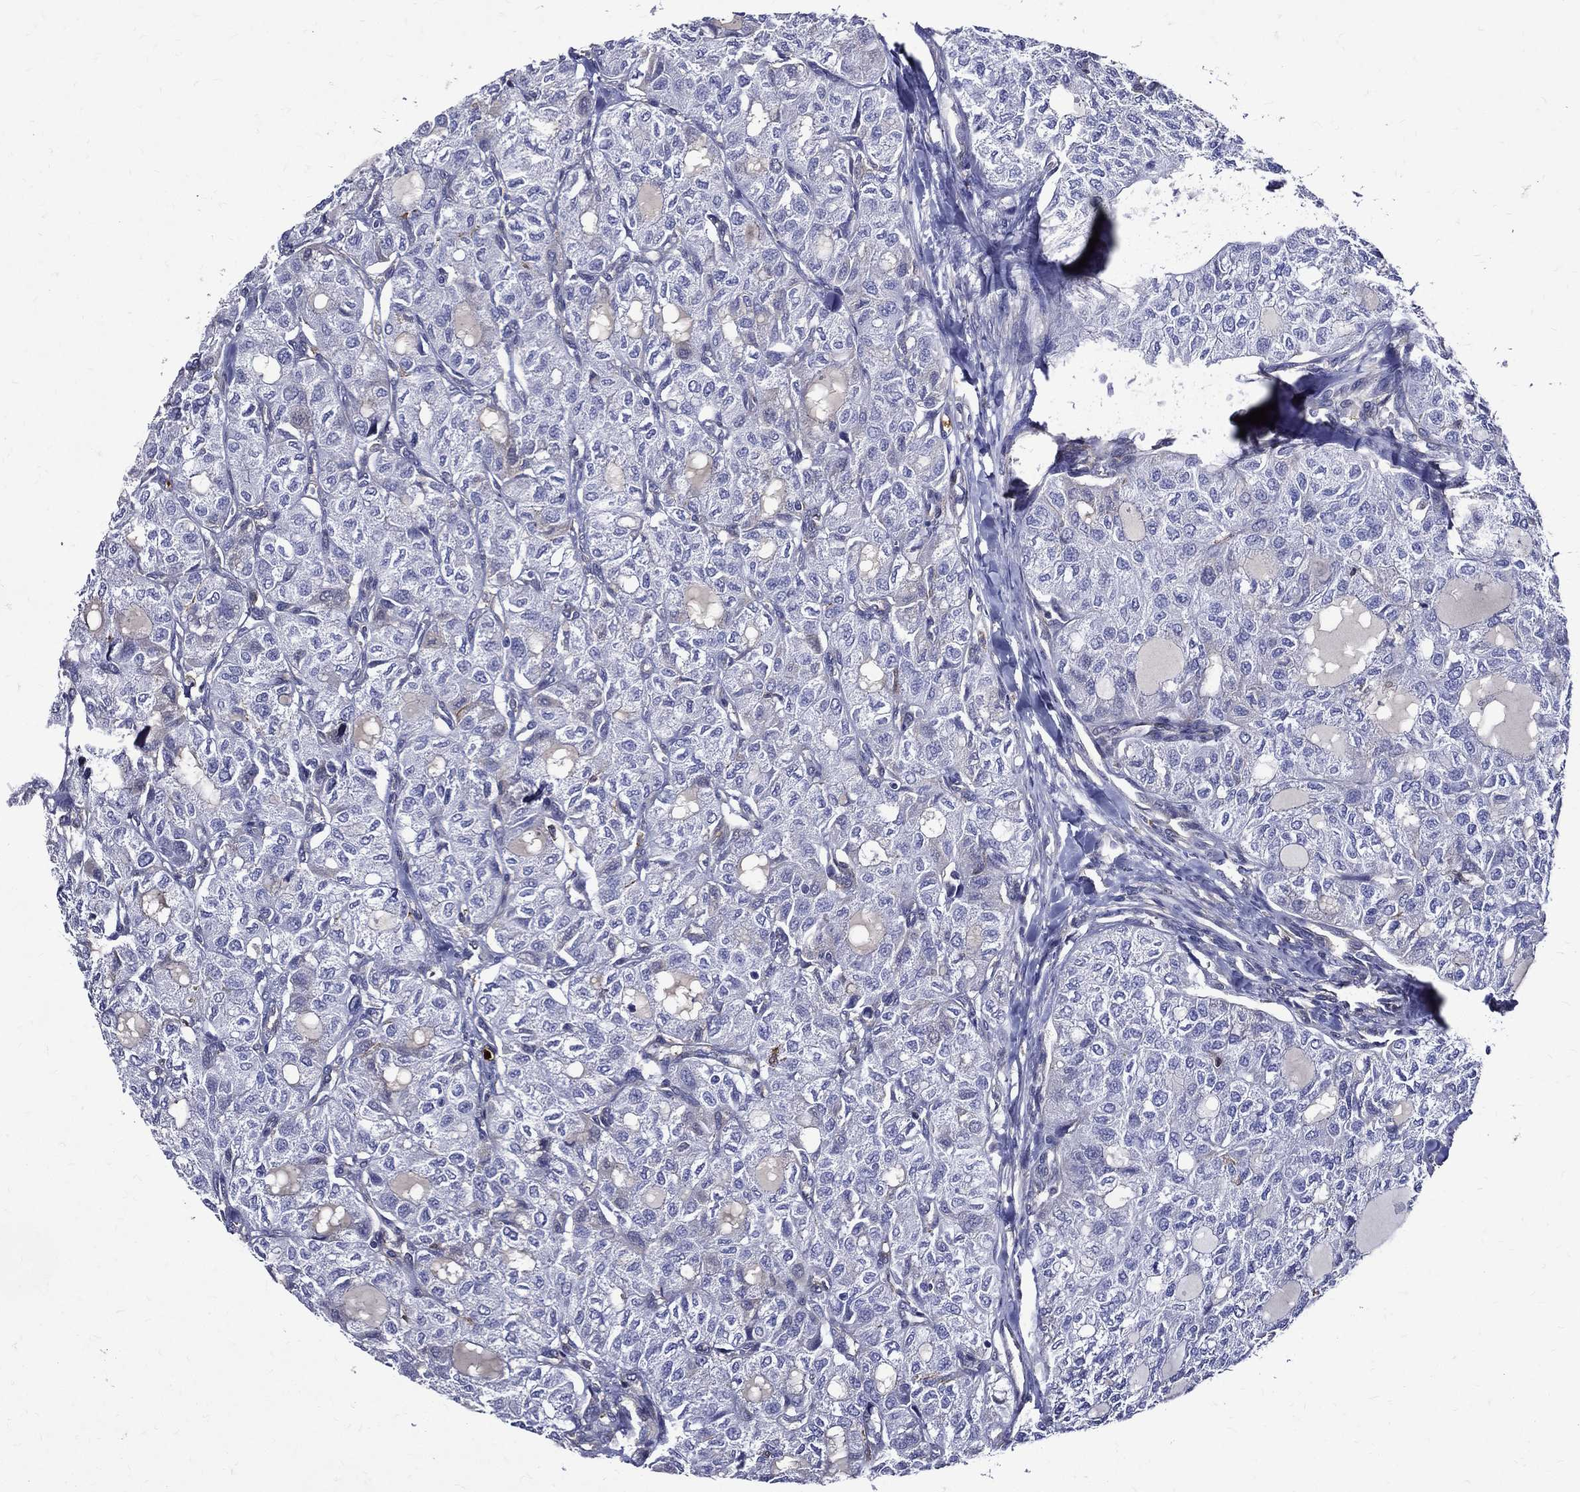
{"staining": {"intensity": "negative", "quantity": "none", "location": "none"}, "tissue": "thyroid cancer", "cell_type": "Tumor cells", "image_type": "cancer", "snomed": [{"axis": "morphology", "description": "Follicular adenoma carcinoma, NOS"}, {"axis": "topography", "description": "Thyroid gland"}], "caption": "High power microscopy image of an immunohistochemistry image of follicular adenoma carcinoma (thyroid), revealing no significant staining in tumor cells. (Brightfield microscopy of DAB (3,3'-diaminobenzidine) immunohistochemistry at high magnification).", "gene": "GPR171", "patient": {"sex": "male", "age": 75}}